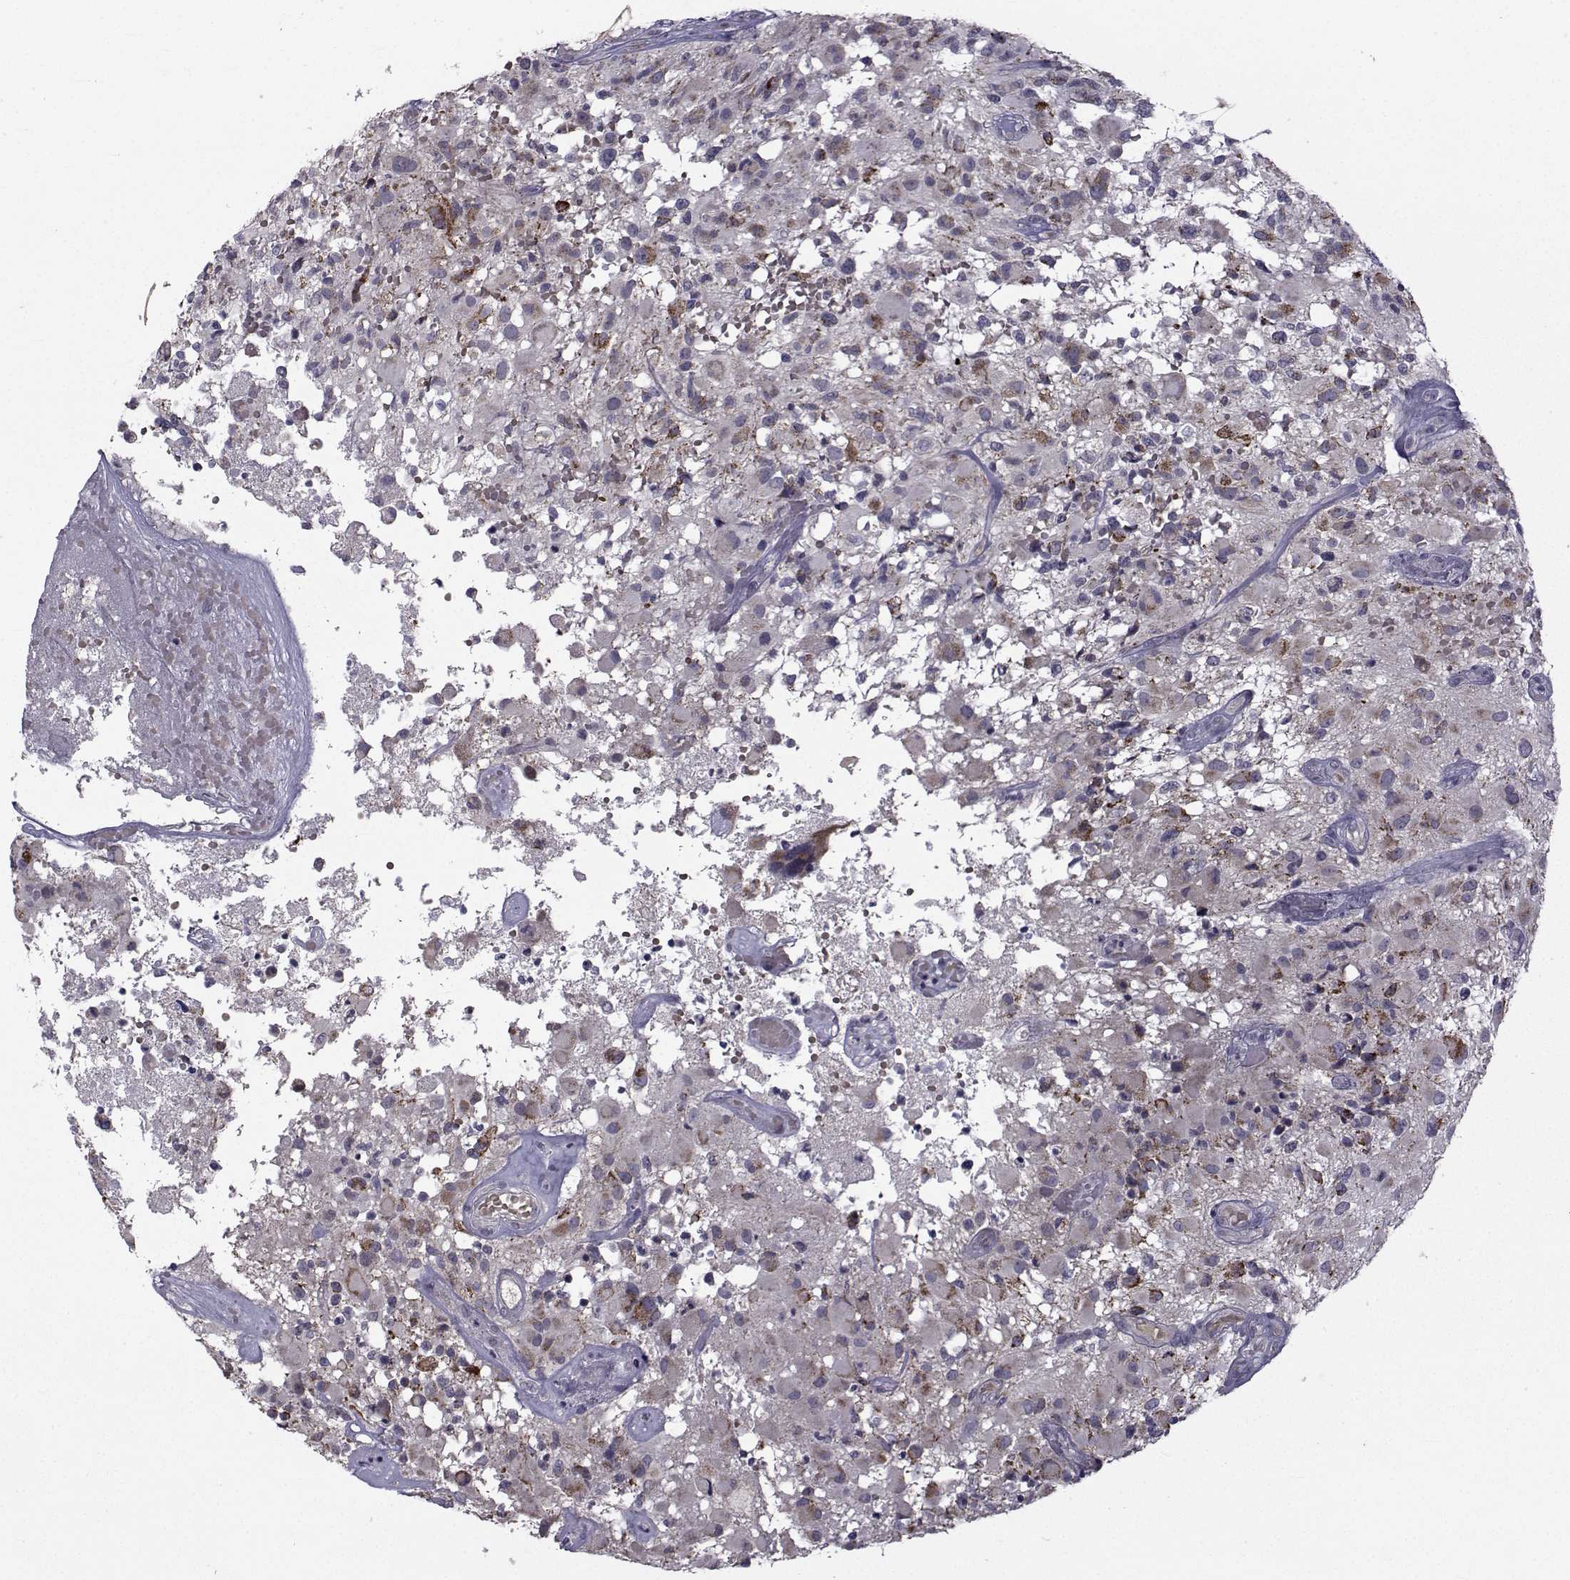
{"staining": {"intensity": "negative", "quantity": "none", "location": "none"}, "tissue": "glioma", "cell_type": "Tumor cells", "image_type": "cancer", "snomed": [{"axis": "morphology", "description": "Glioma, malignant, High grade"}, {"axis": "topography", "description": "Brain"}], "caption": "This is a histopathology image of IHC staining of high-grade glioma (malignant), which shows no positivity in tumor cells.", "gene": "FDXR", "patient": {"sex": "female", "age": 63}}